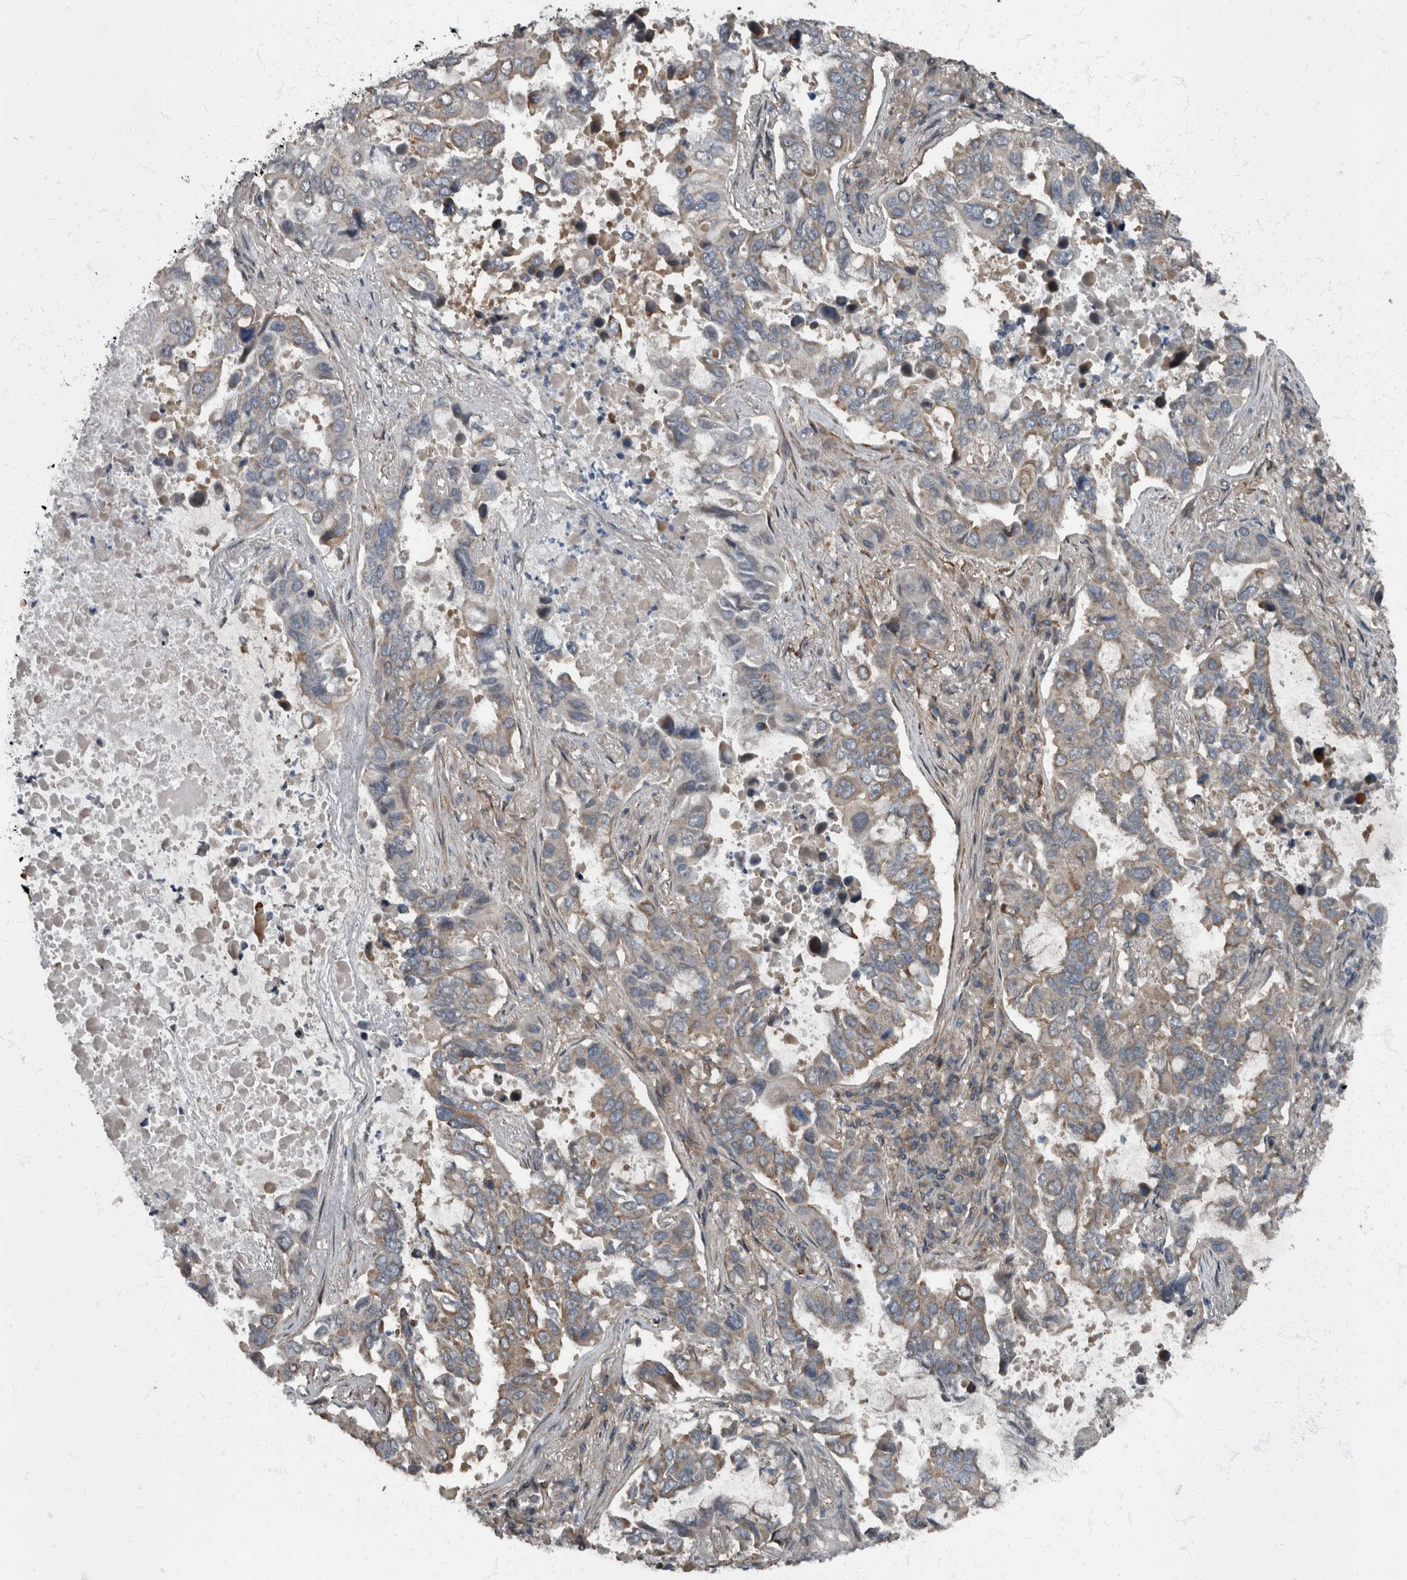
{"staining": {"intensity": "weak", "quantity": "25%-75%", "location": "cytoplasmic/membranous"}, "tissue": "lung cancer", "cell_type": "Tumor cells", "image_type": "cancer", "snomed": [{"axis": "morphology", "description": "Adenocarcinoma, NOS"}, {"axis": "topography", "description": "Lung"}], "caption": "Lung adenocarcinoma stained for a protein (brown) shows weak cytoplasmic/membranous positive positivity in about 25%-75% of tumor cells.", "gene": "RABGGTB", "patient": {"sex": "male", "age": 64}}